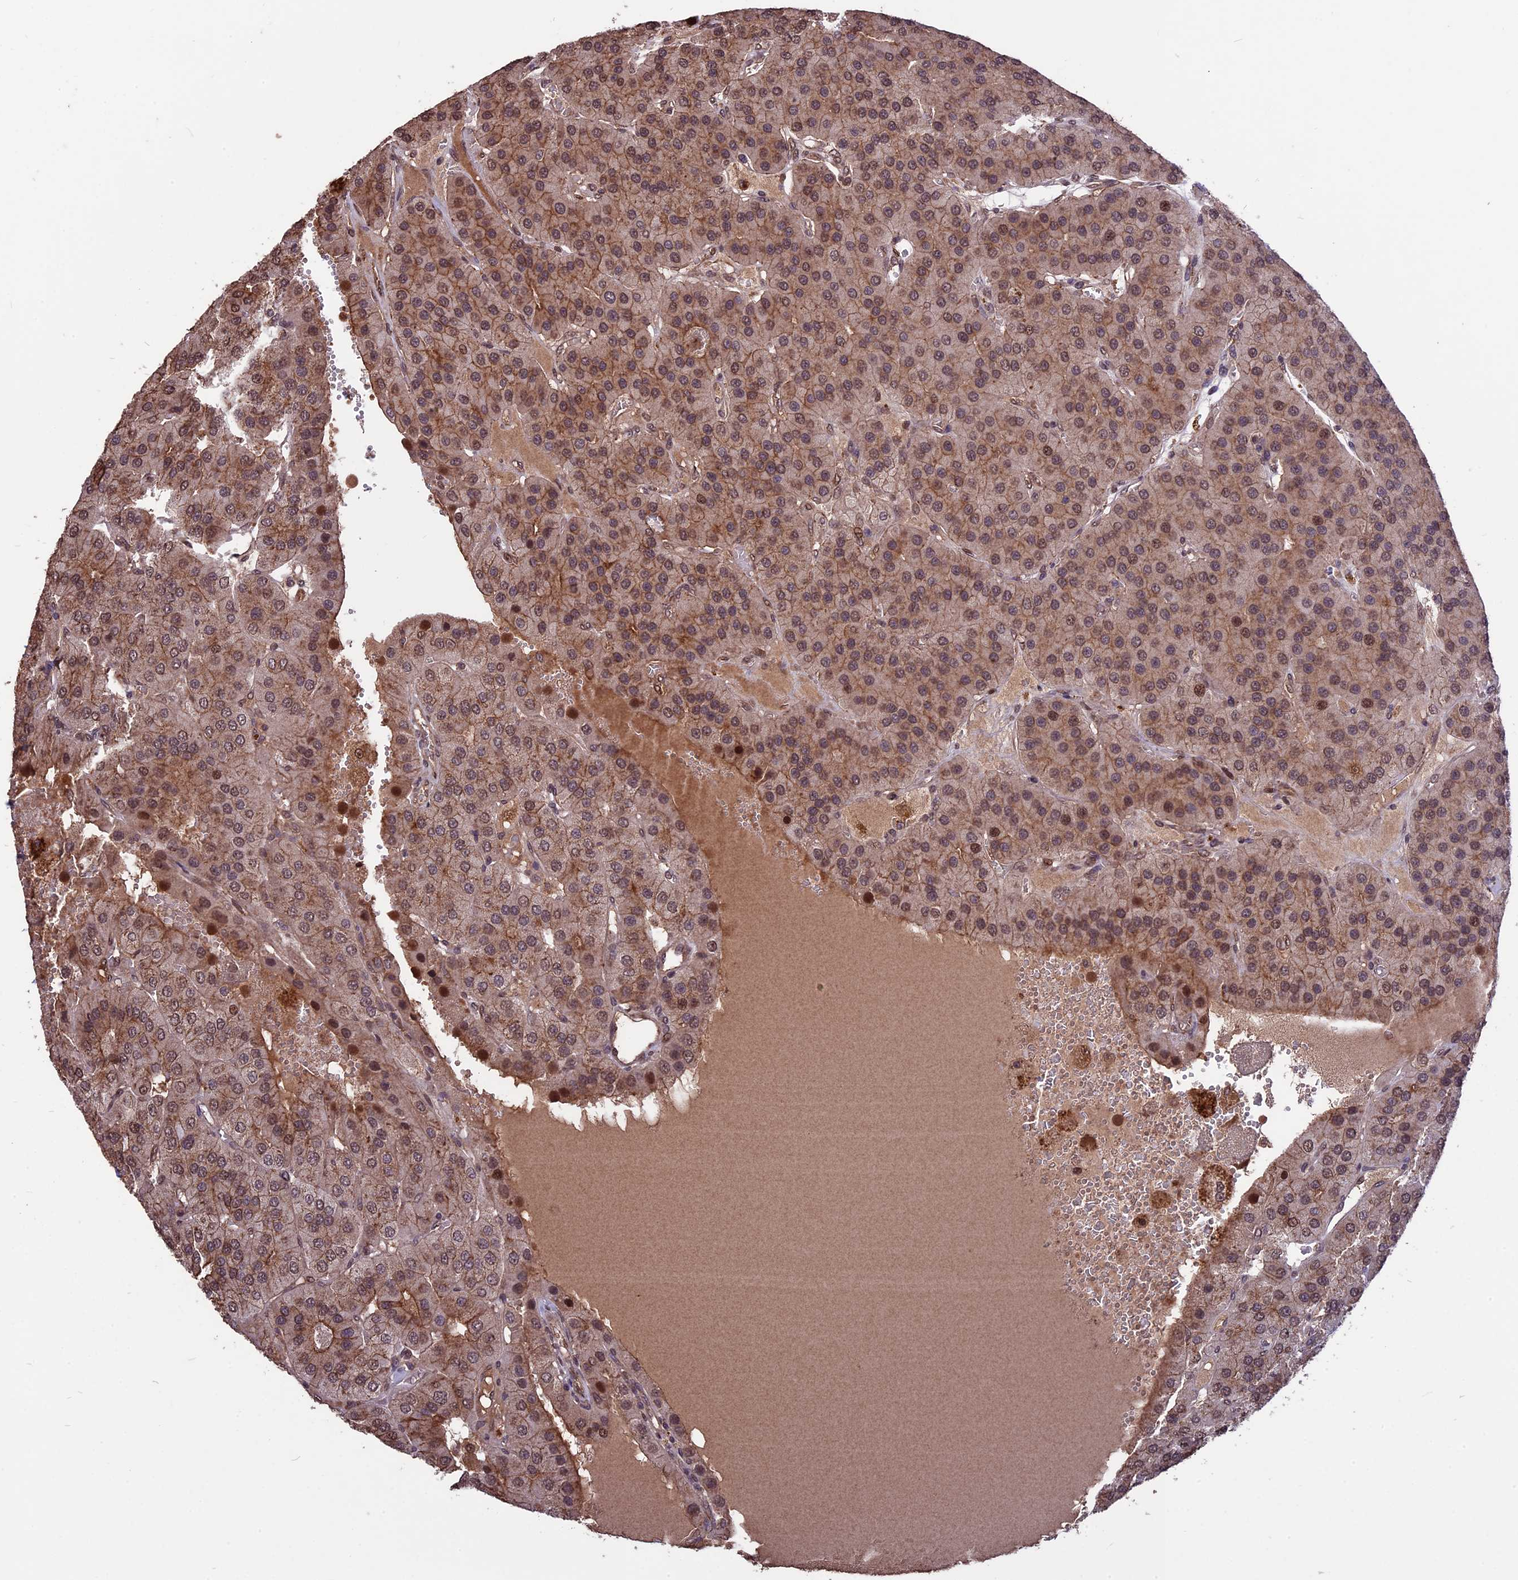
{"staining": {"intensity": "moderate", "quantity": ">75%", "location": "cytoplasmic/membranous"}, "tissue": "parathyroid gland", "cell_type": "Glandular cells", "image_type": "normal", "snomed": [{"axis": "morphology", "description": "Normal tissue, NOS"}, {"axis": "morphology", "description": "Adenoma, NOS"}, {"axis": "topography", "description": "Parathyroid gland"}], "caption": "Protein staining exhibits moderate cytoplasmic/membranous staining in approximately >75% of glandular cells in normal parathyroid gland.", "gene": "ZNF598", "patient": {"sex": "female", "age": 86}}